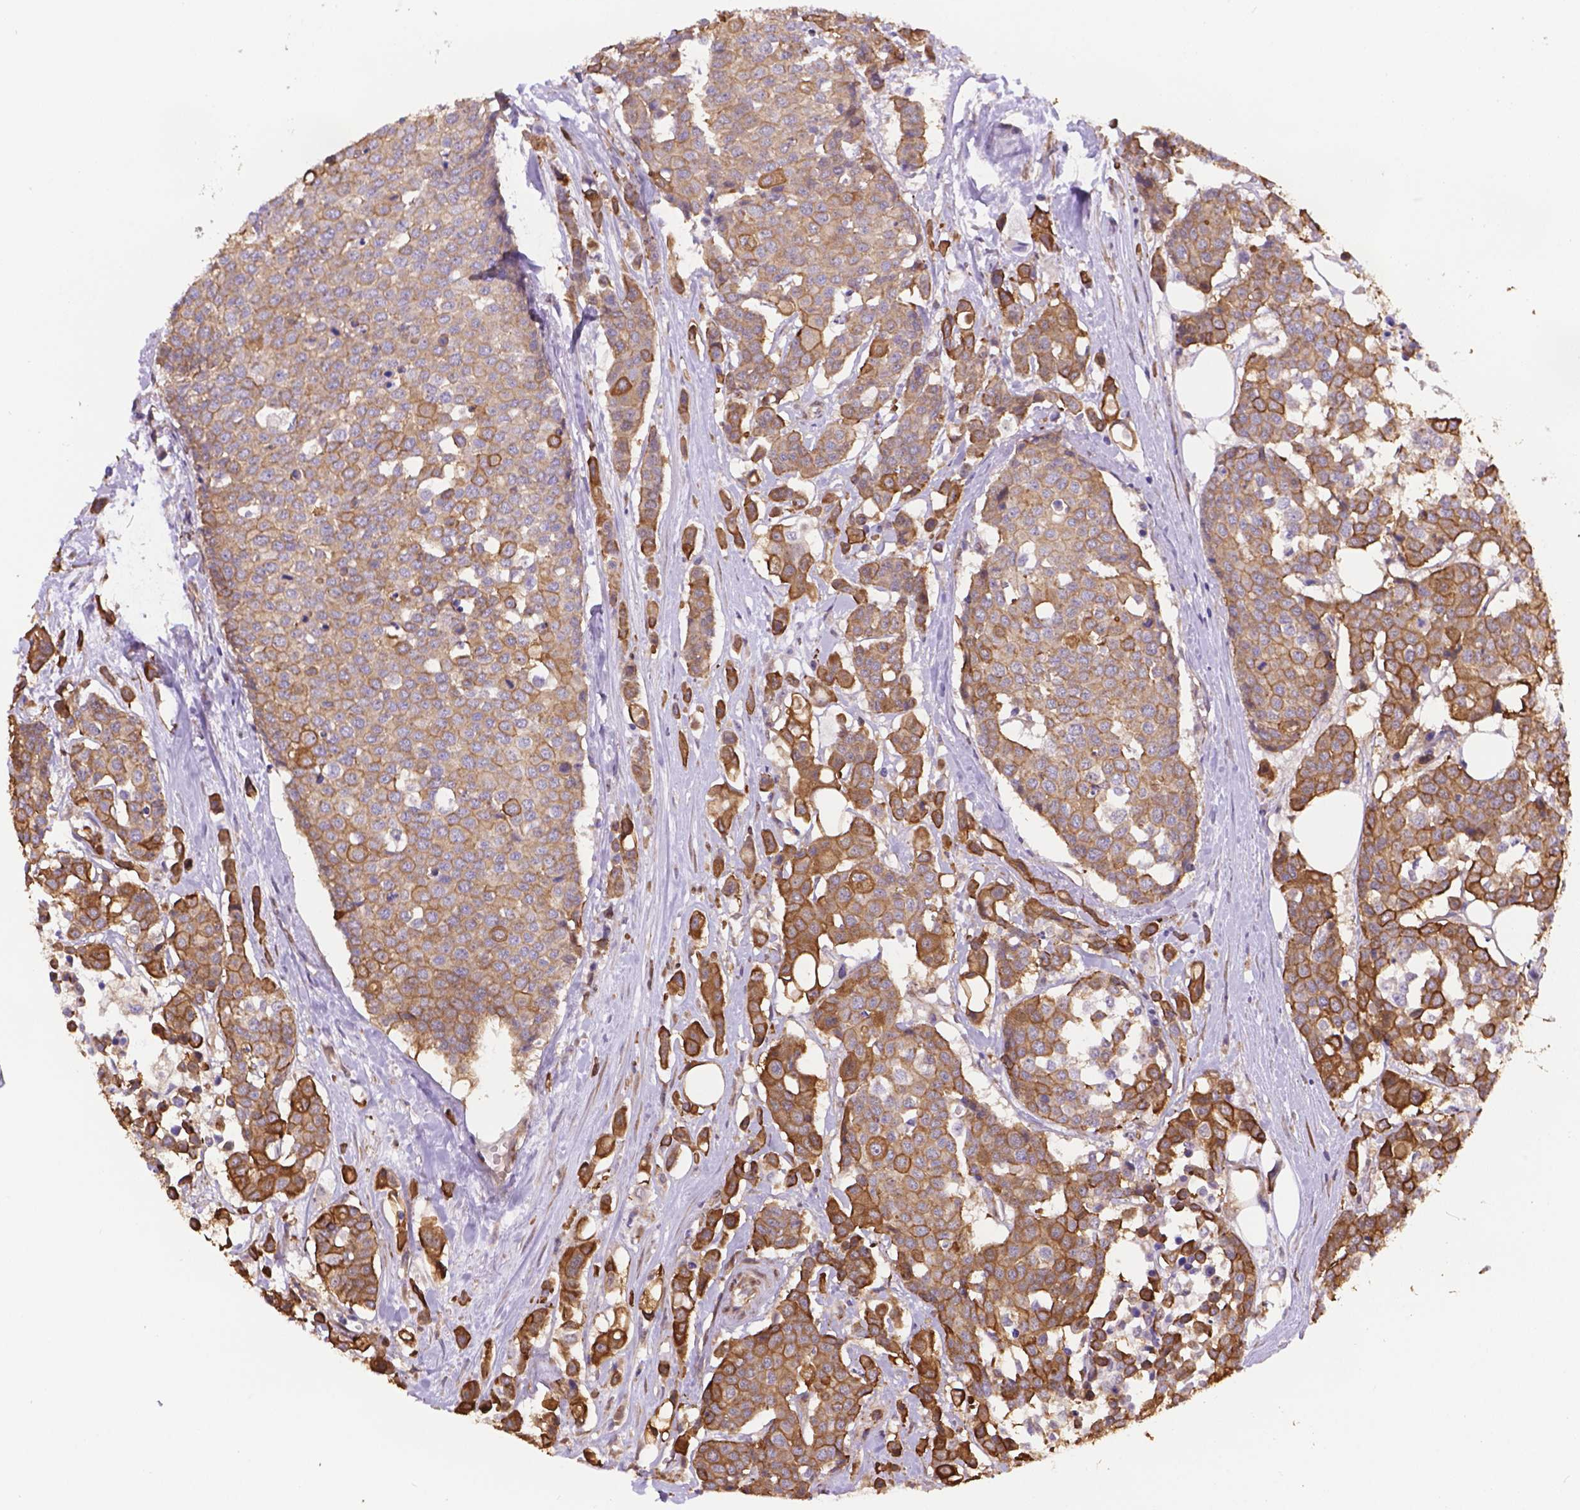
{"staining": {"intensity": "moderate", "quantity": ">75%", "location": "cytoplasmic/membranous"}, "tissue": "carcinoid", "cell_type": "Tumor cells", "image_type": "cancer", "snomed": [{"axis": "morphology", "description": "Carcinoid, malignant, NOS"}, {"axis": "topography", "description": "Colon"}], "caption": "This is an image of IHC staining of carcinoid, which shows moderate staining in the cytoplasmic/membranous of tumor cells.", "gene": "YAP1", "patient": {"sex": "male", "age": 81}}